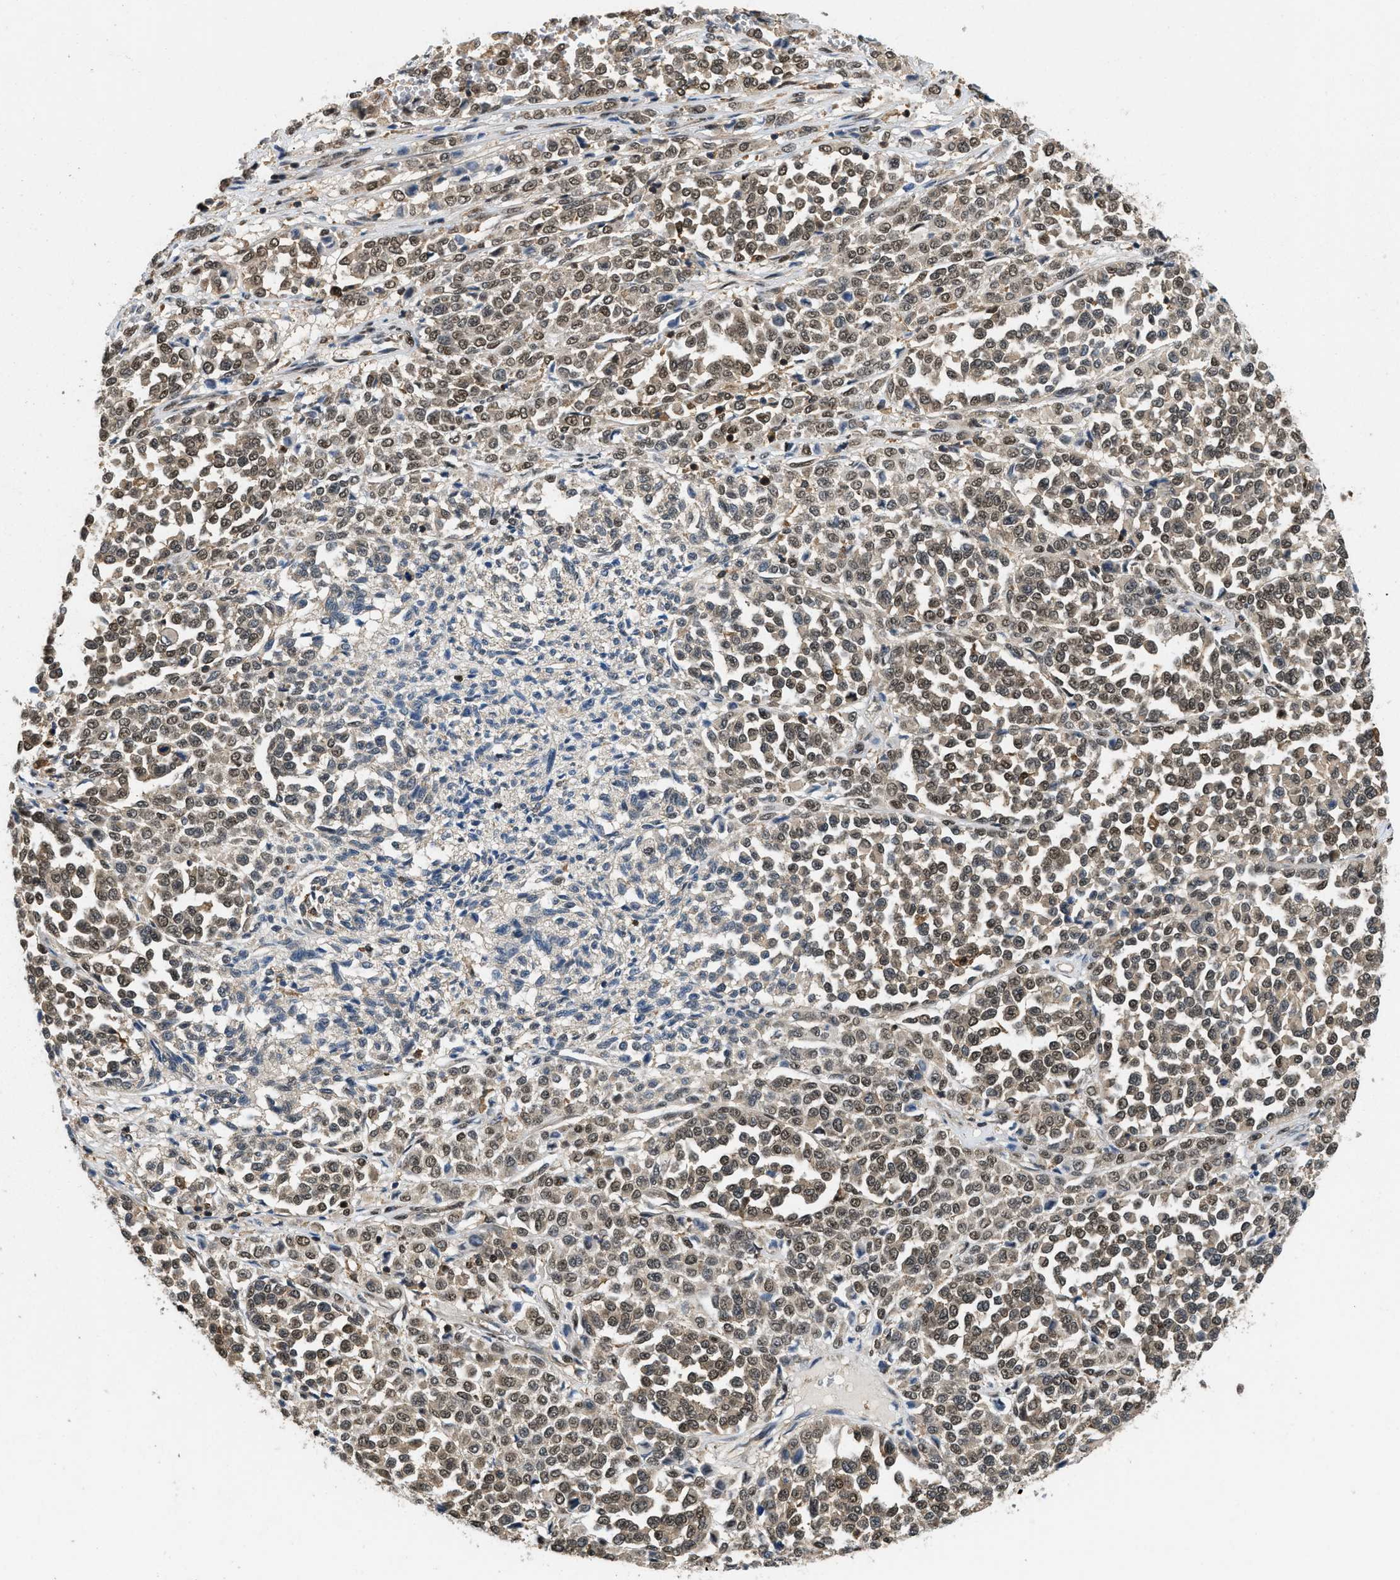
{"staining": {"intensity": "weak", "quantity": "<25%", "location": "cytoplasmic/membranous,nuclear"}, "tissue": "melanoma", "cell_type": "Tumor cells", "image_type": "cancer", "snomed": [{"axis": "morphology", "description": "Malignant melanoma, Metastatic site"}, {"axis": "topography", "description": "Pancreas"}], "caption": "High magnification brightfield microscopy of melanoma stained with DAB (3,3'-diaminobenzidine) (brown) and counterstained with hematoxylin (blue): tumor cells show no significant positivity.", "gene": "ATF7IP", "patient": {"sex": "female", "age": 30}}